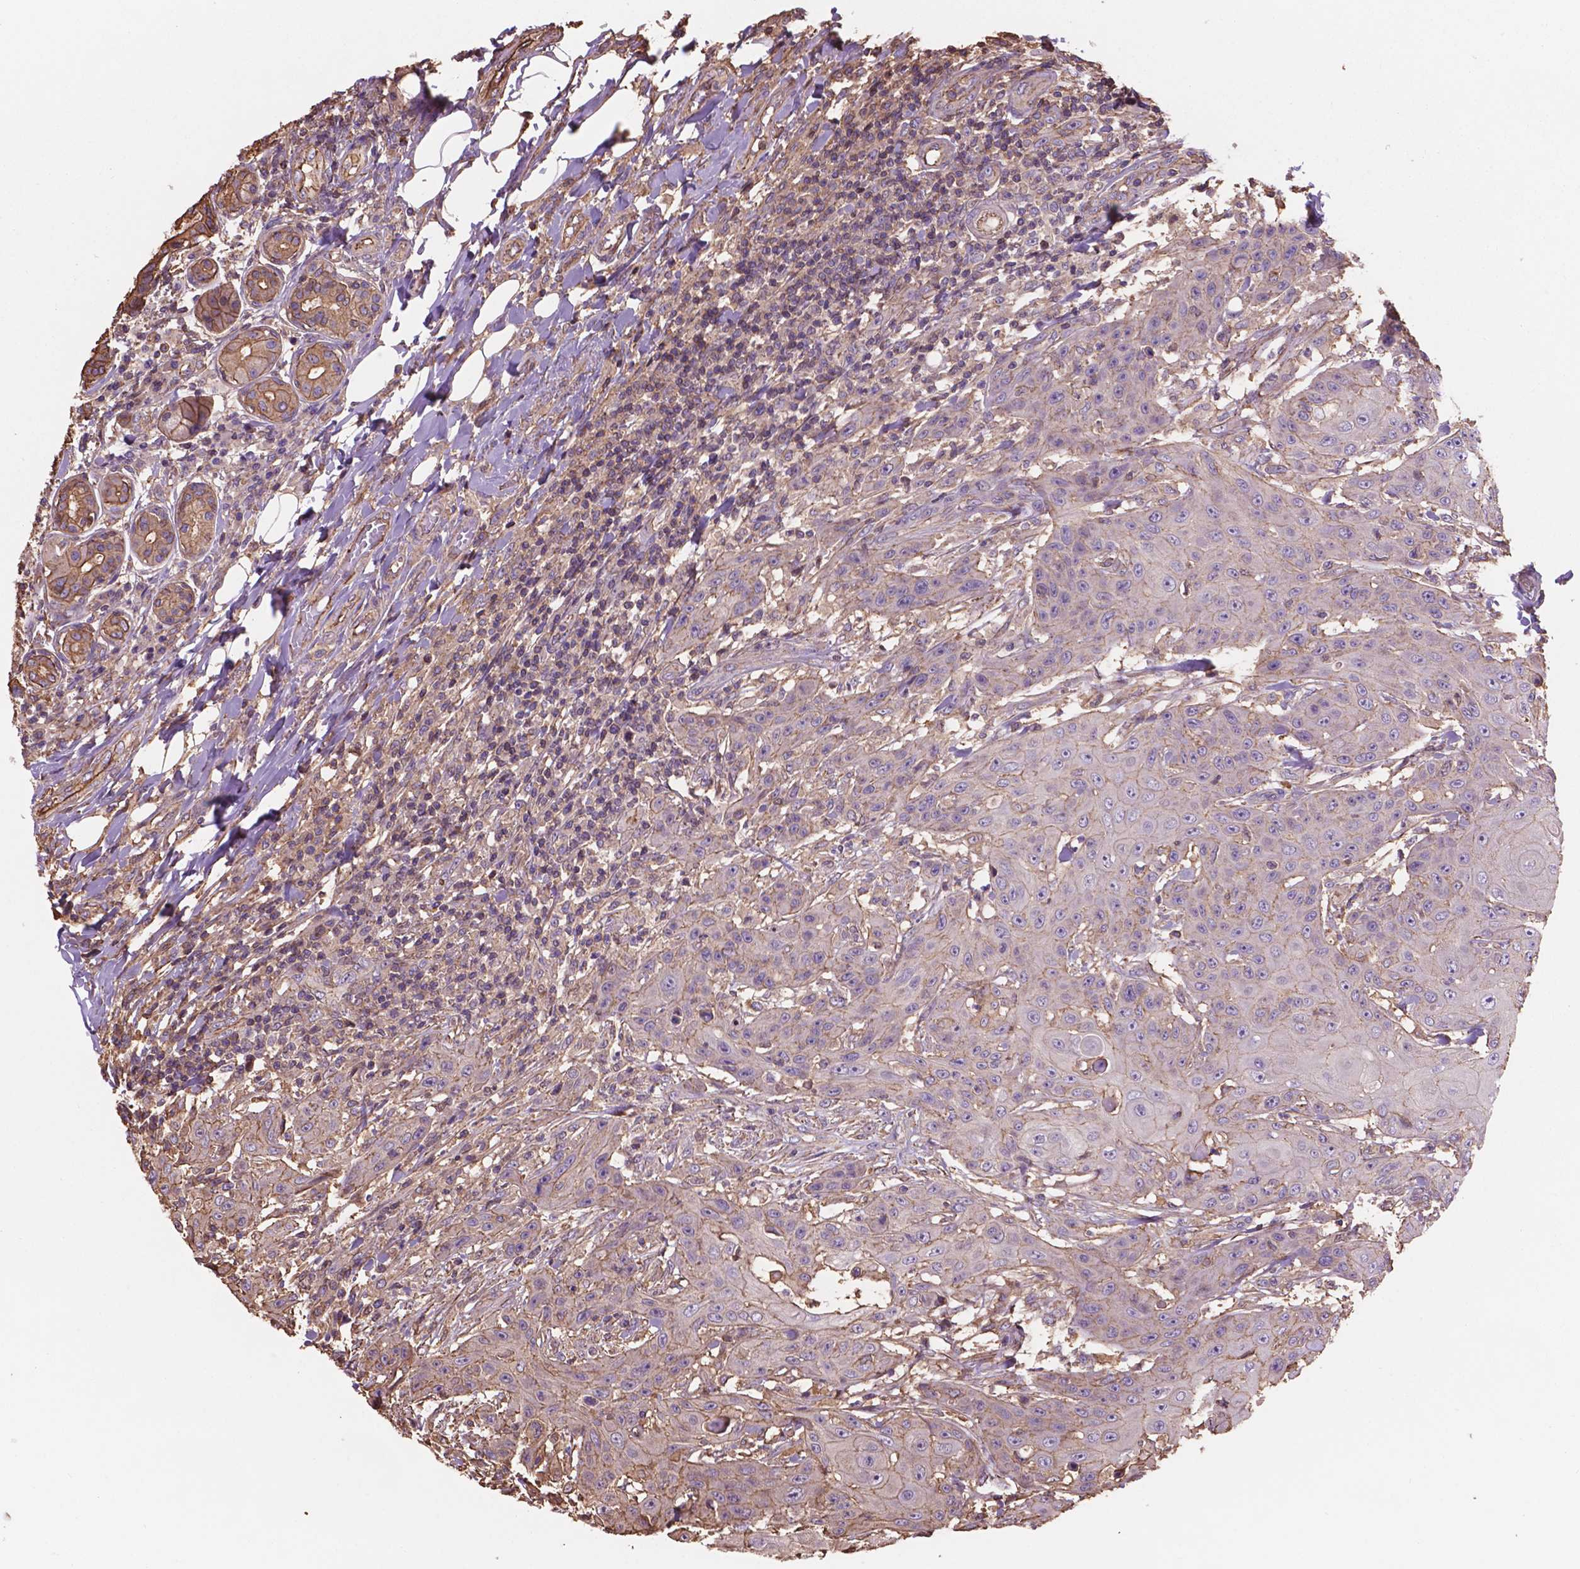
{"staining": {"intensity": "moderate", "quantity": "25%-75%", "location": "cytoplasmic/membranous"}, "tissue": "head and neck cancer", "cell_type": "Tumor cells", "image_type": "cancer", "snomed": [{"axis": "morphology", "description": "Normal tissue, NOS"}, {"axis": "morphology", "description": "Squamous cell carcinoma, NOS"}, {"axis": "topography", "description": "Oral tissue"}, {"axis": "topography", "description": "Head-Neck"}], "caption": "The micrograph demonstrates staining of squamous cell carcinoma (head and neck), revealing moderate cytoplasmic/membranous protein expression (brown color) within tumor cells.", "gene": "NIPA2", "patient": {"sex": "female", "age": 55}}